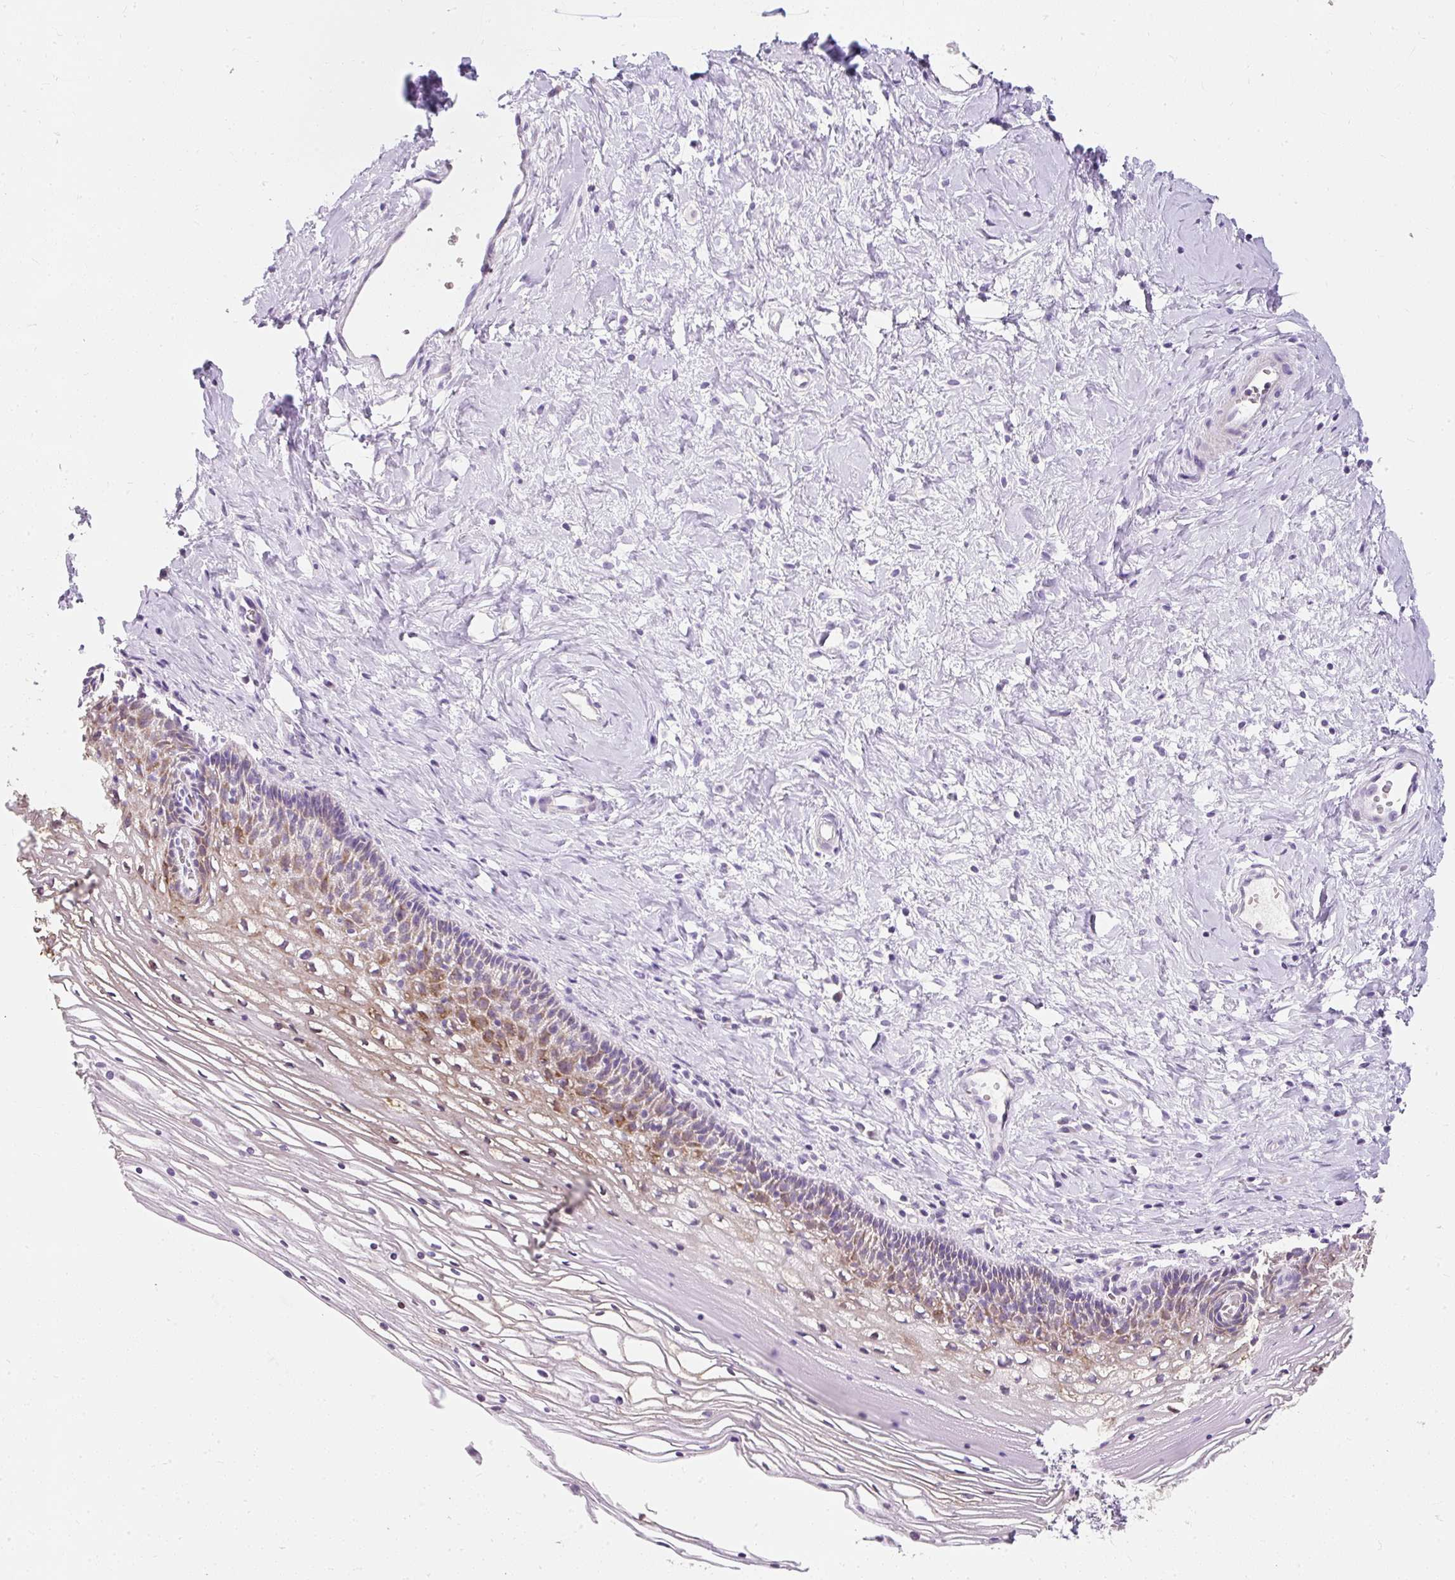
{"staining": {"intensity": "negative", "quantity": "none", "location": "none"}, "tissue": "cervix", "cell_type": "Glandular cells", "image_type": "normal", "snomed": [{"axis": "morphology", "description": "Normal tissue, NOS"}, {"axis": "topography", "description": "Cervix"}], "caption": "The micrograph shows no staining of glandular cells in benign cervix. Brightfield microscopy of IHC stained with DAB (3,3'-diaminobenzidine) (brown) and hematoxylin (blue), captured at high magnification.", "gene": "DTX4", "patient": {"sex": "female", "age": 36}}